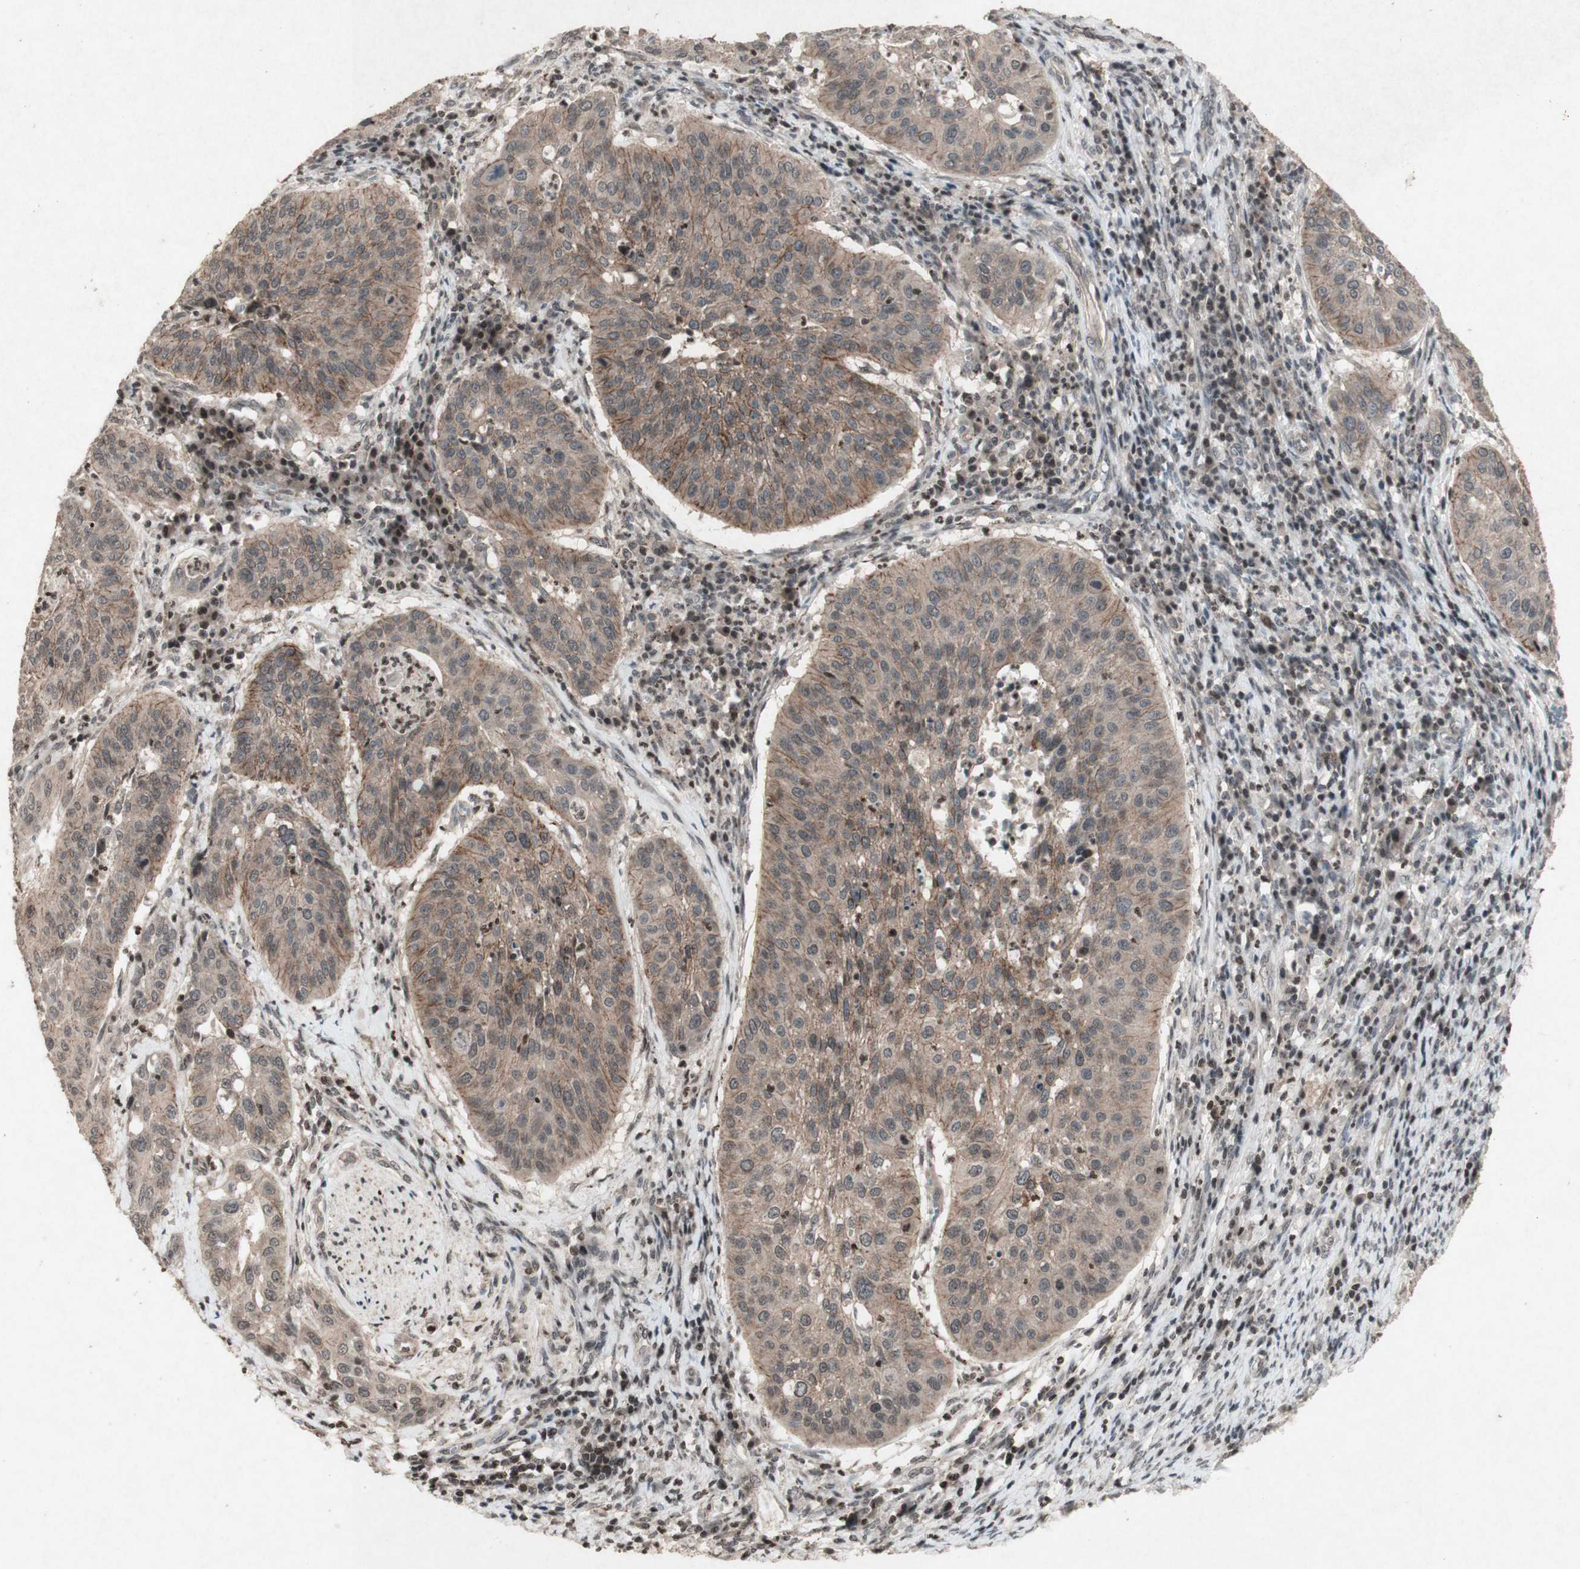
{"staining": {"intensity": "moderate", "quantity": ">75%", "location": "cytoplasmic/membranous"}, "tissue": "cervical cancer", "cell_type": "Tumor cells", "image_type": "cancer", "snomed": [{"axis": "morphology", "description": "Normal tissue, NOS"}, {"axis": "morphology", "description": "Squamous cell carcinoma, NOS"}, {"axis": "topography", "description": "Cervix"}], "caption": "Tumor cells demonstrate moderate cytoplasmic/membranous positivity in approximately >75% of cells in cervical squamous cell carcinoma. Using DAB (3,3'-diaminobenzidine) (brown) and hematoxylin (blue) stains, captured at high magnification using brightfield microscopy.", "gene": "PLXNA1", "patient": {"sex": "female", "age": 39}}